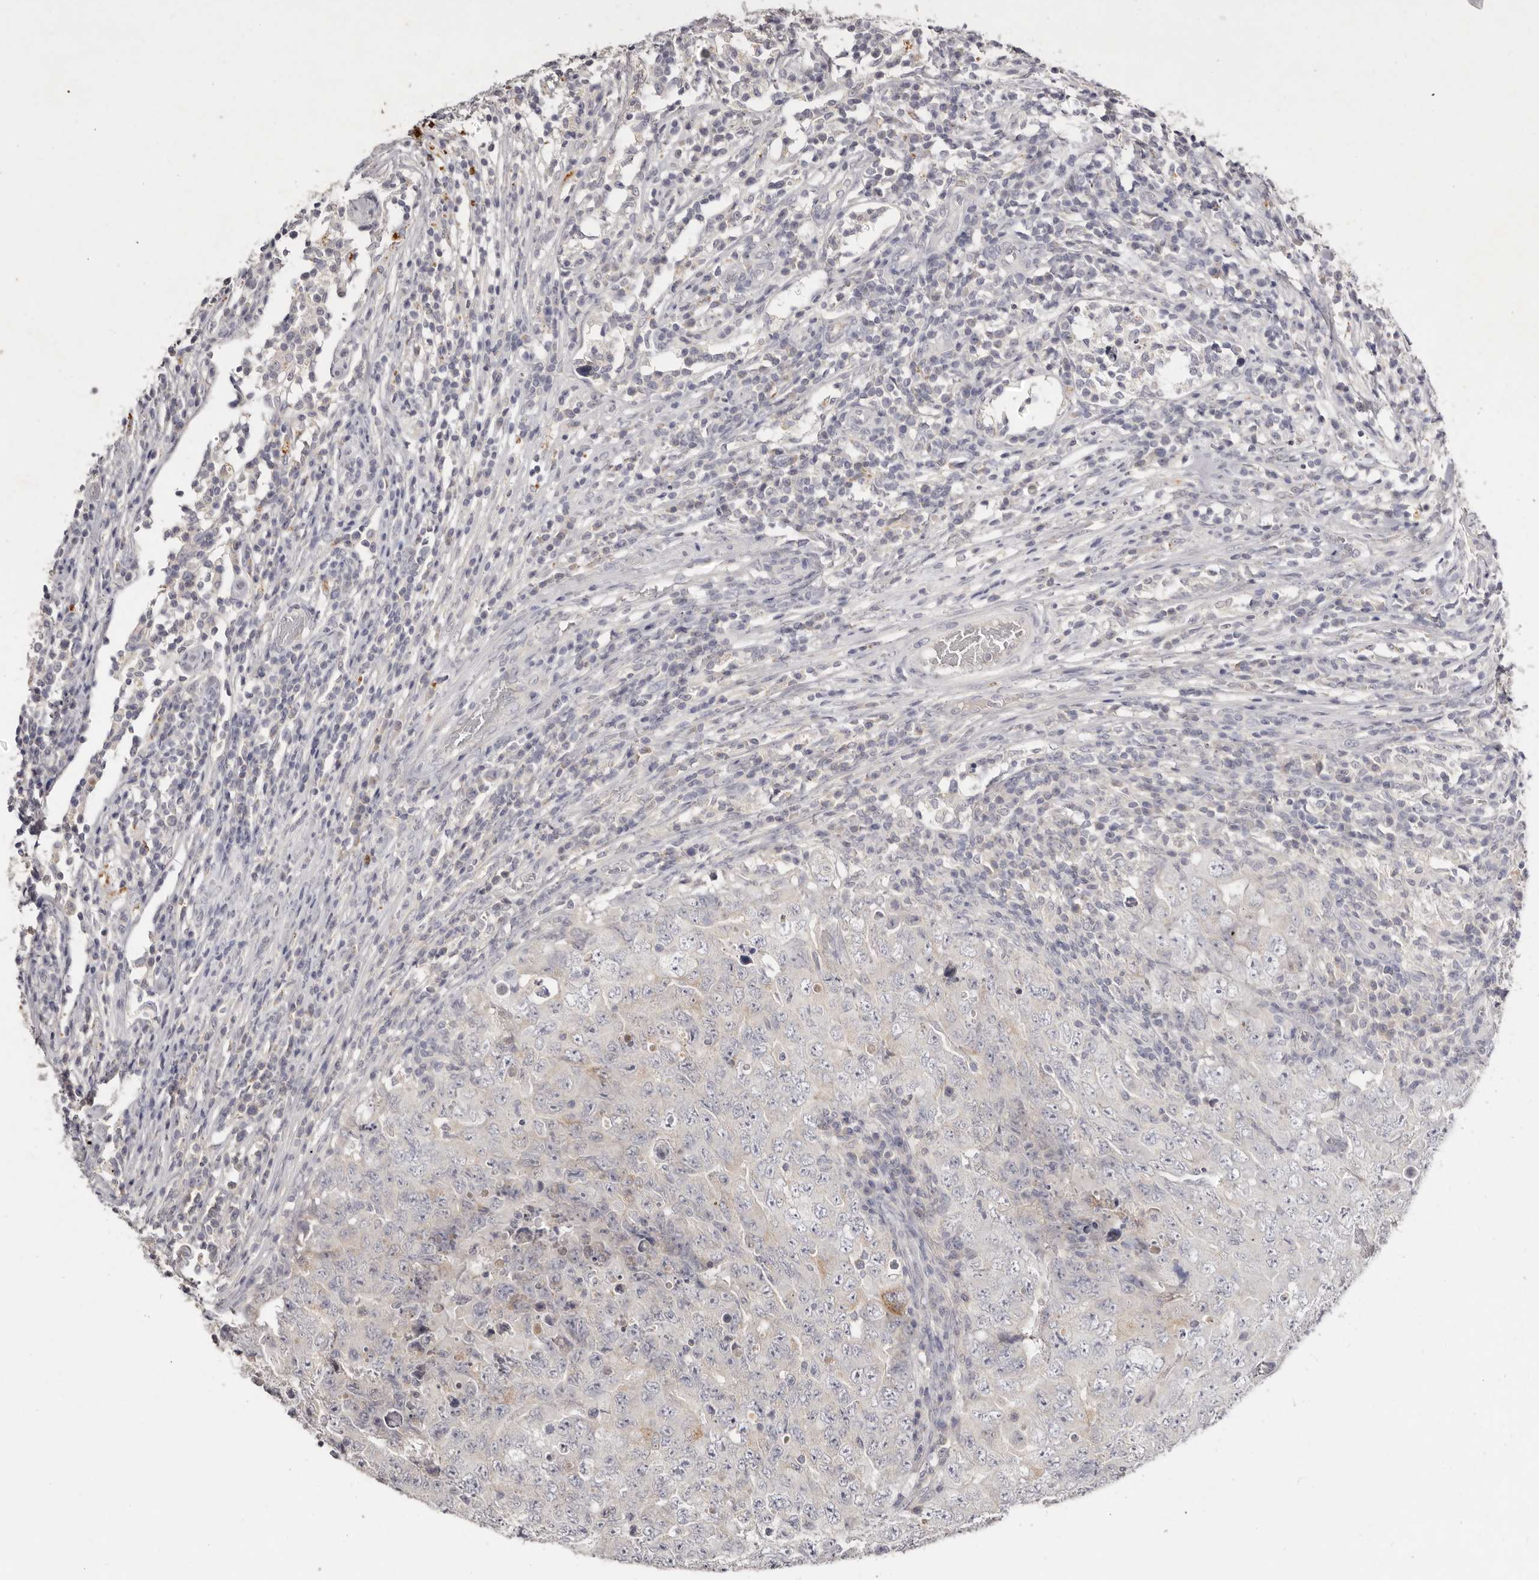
{"staining": {"intensity": "negative", "quantity": "none", "location": "none"}, "tissue": "testis cancer", "cell_type": "Tumor cells", "image_type": "cancer", "snomed": [{"axis": "morphology", "description": "Carcinoma, Embryonal, NOS"}, {"axis": "topography", "description": "Testis"}], "caption": "The micrograph shows no significant positivity in tumor cells of testis embryonal carcinoma. Nuclei are stained in blue.", "gene": "SCUBE2", "patient": {"sex": "male", "age": 26}}